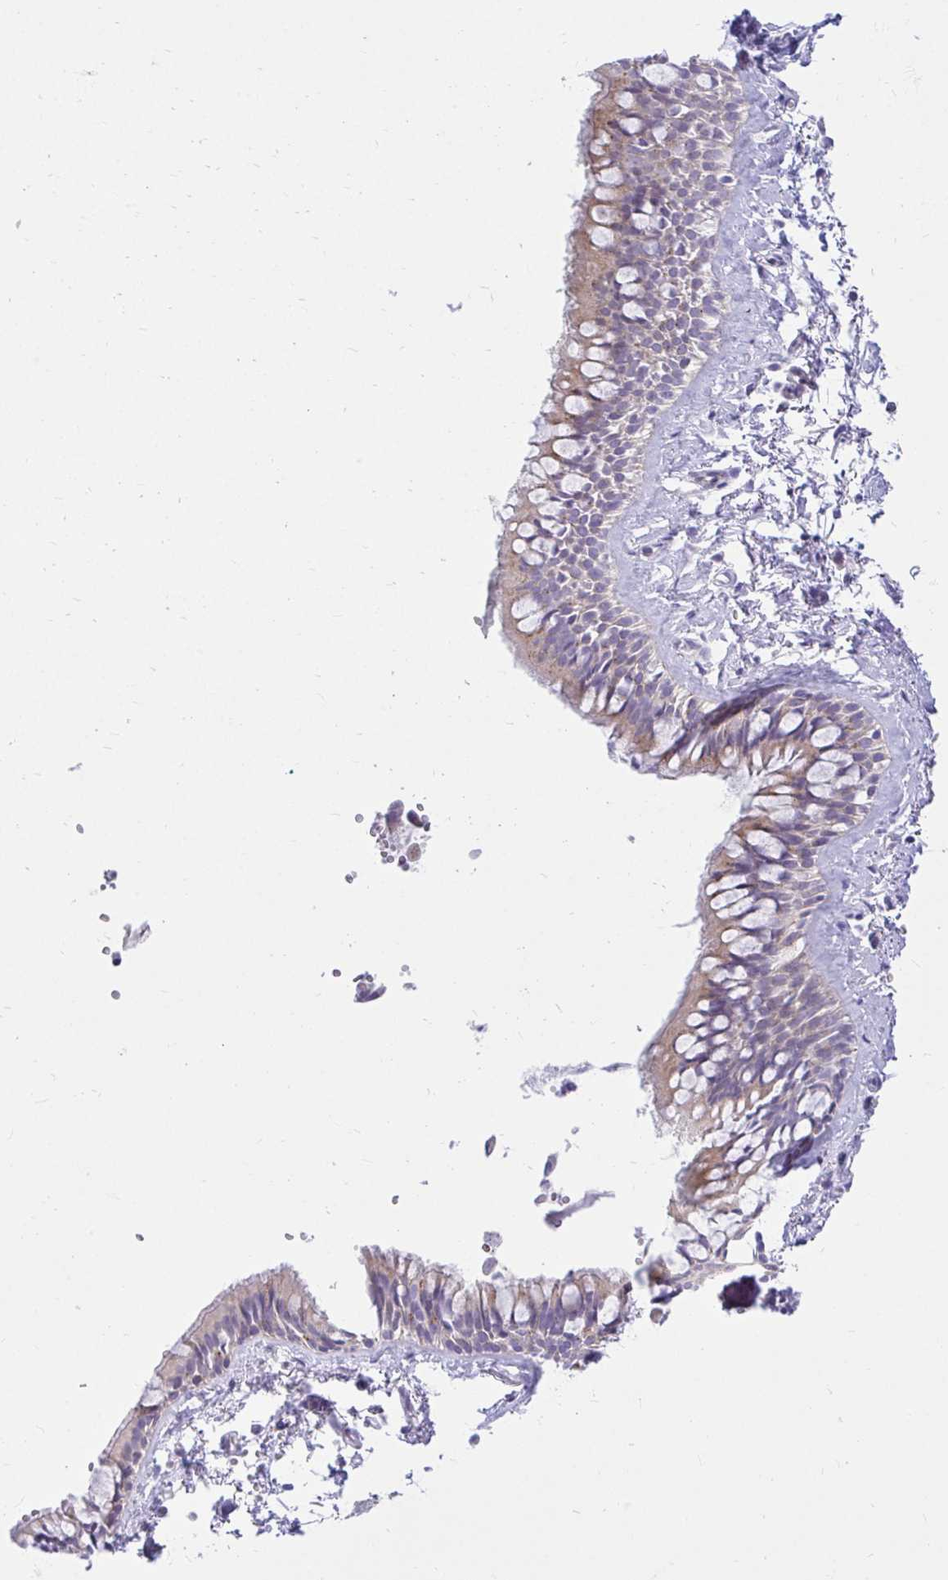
{"staining": {"intensity": "moderate", "quantity": ">75%", "location": "cytoplasmic/membranous"}, "tissue": "bronchus", "cell_type": "Respiratory epithelial cells", "image_type": "normal", "snomed": [{"axis": "morphology", "description": "Normal tissue, NOS"}, {"axis": "topography", "description": "Bronchus"}], "caption": "Normal bronchus was stained to show a protein in brown. There is medium levels of moderate cytoplasmic/membranous positivity in approximately >75% of respiratory epithelial cells.", "gene": "PKN3", "patient": {"sex": "female", "age": 59}}